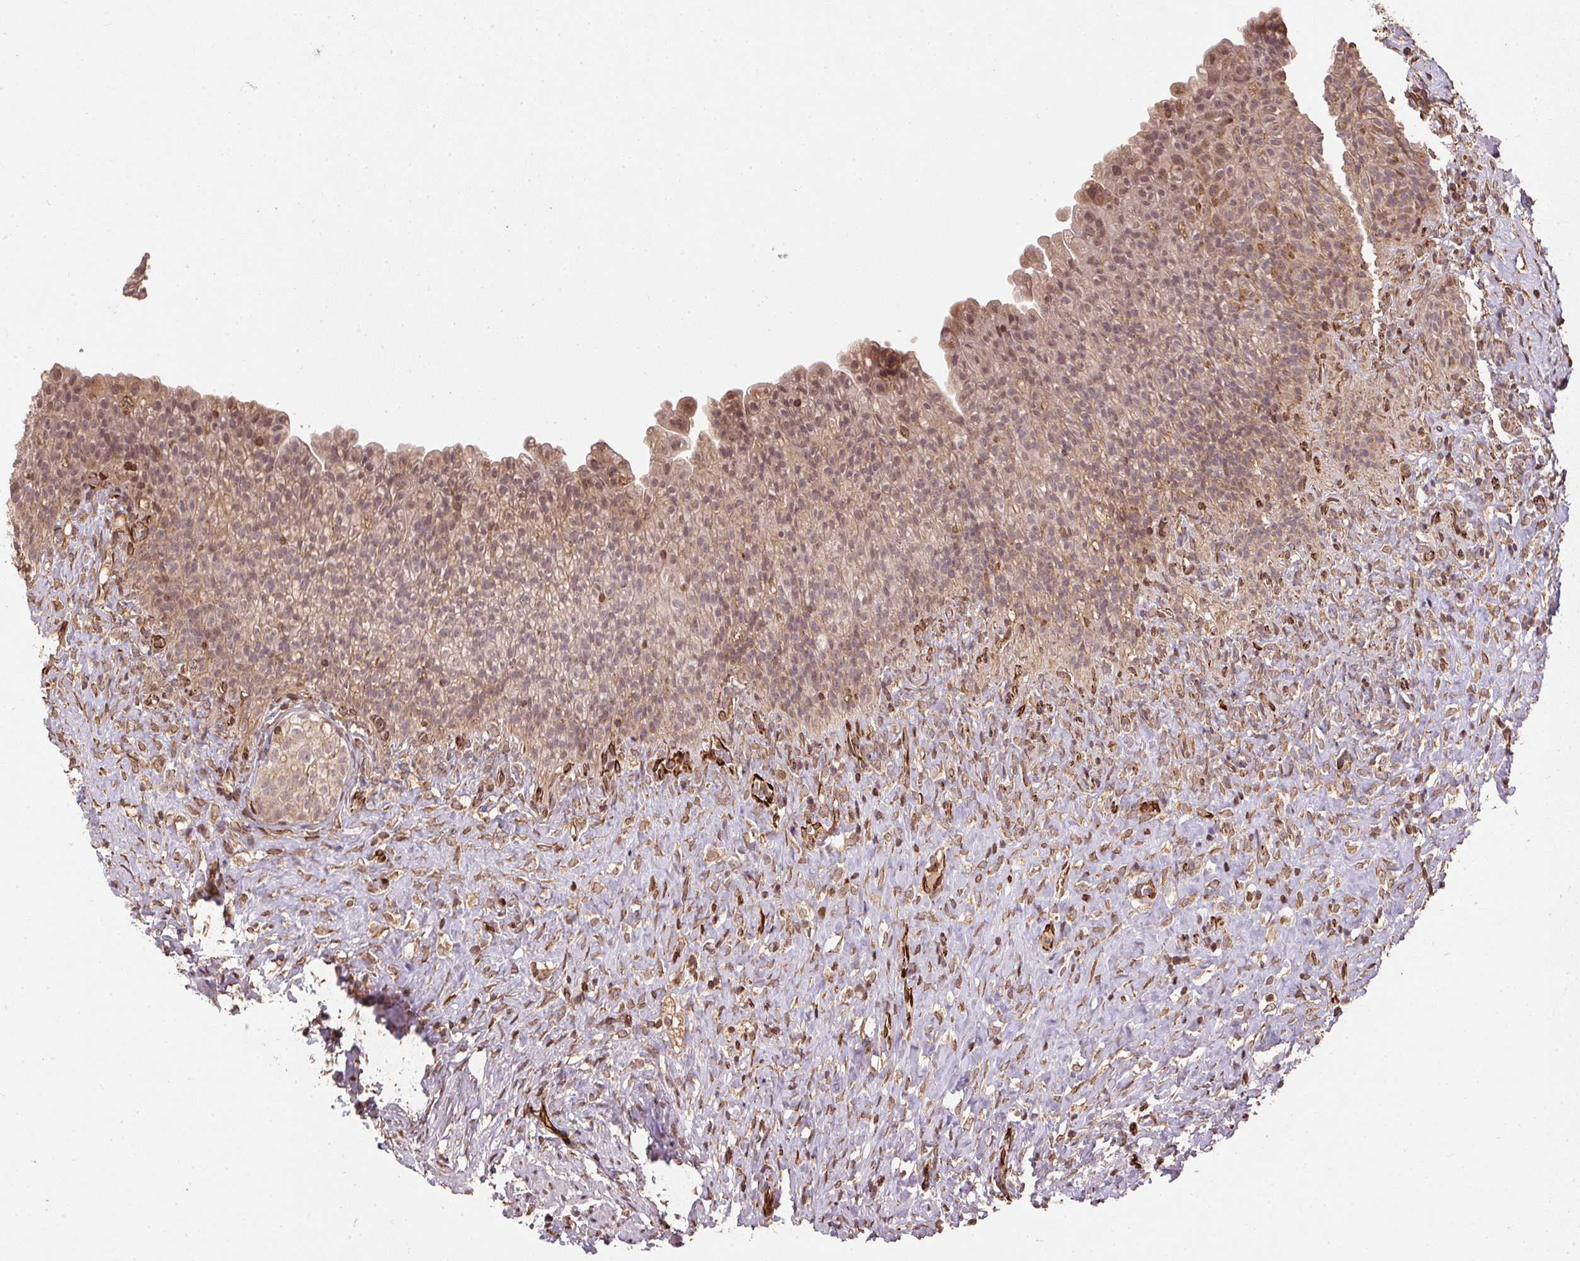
{"staining": {"intensity": "moderate", "quantity": "25%-75%", "location": "cytoplasmic/membranous"}, "tissue": "urinary bladder", "cell_type": "Urothelial cells", "image_type": "normal", "snomed": [{"axis": "morphology", "description": "Normal tissue, NOS"}, {"axis": "topography", "description": "Urinary bladder"}, {"axis": "topography", "description": "Prostate"}], "caption": "IHC (DAB (3,3'-diaminobenzidine)) staining of normal urinary bladder reveals moderate cytoplasmic/membranous protein positivity in about 25%-75% of urothelial cells.", "gene": "SPRED2", "patient": {"sex": "male", "age": 76}}